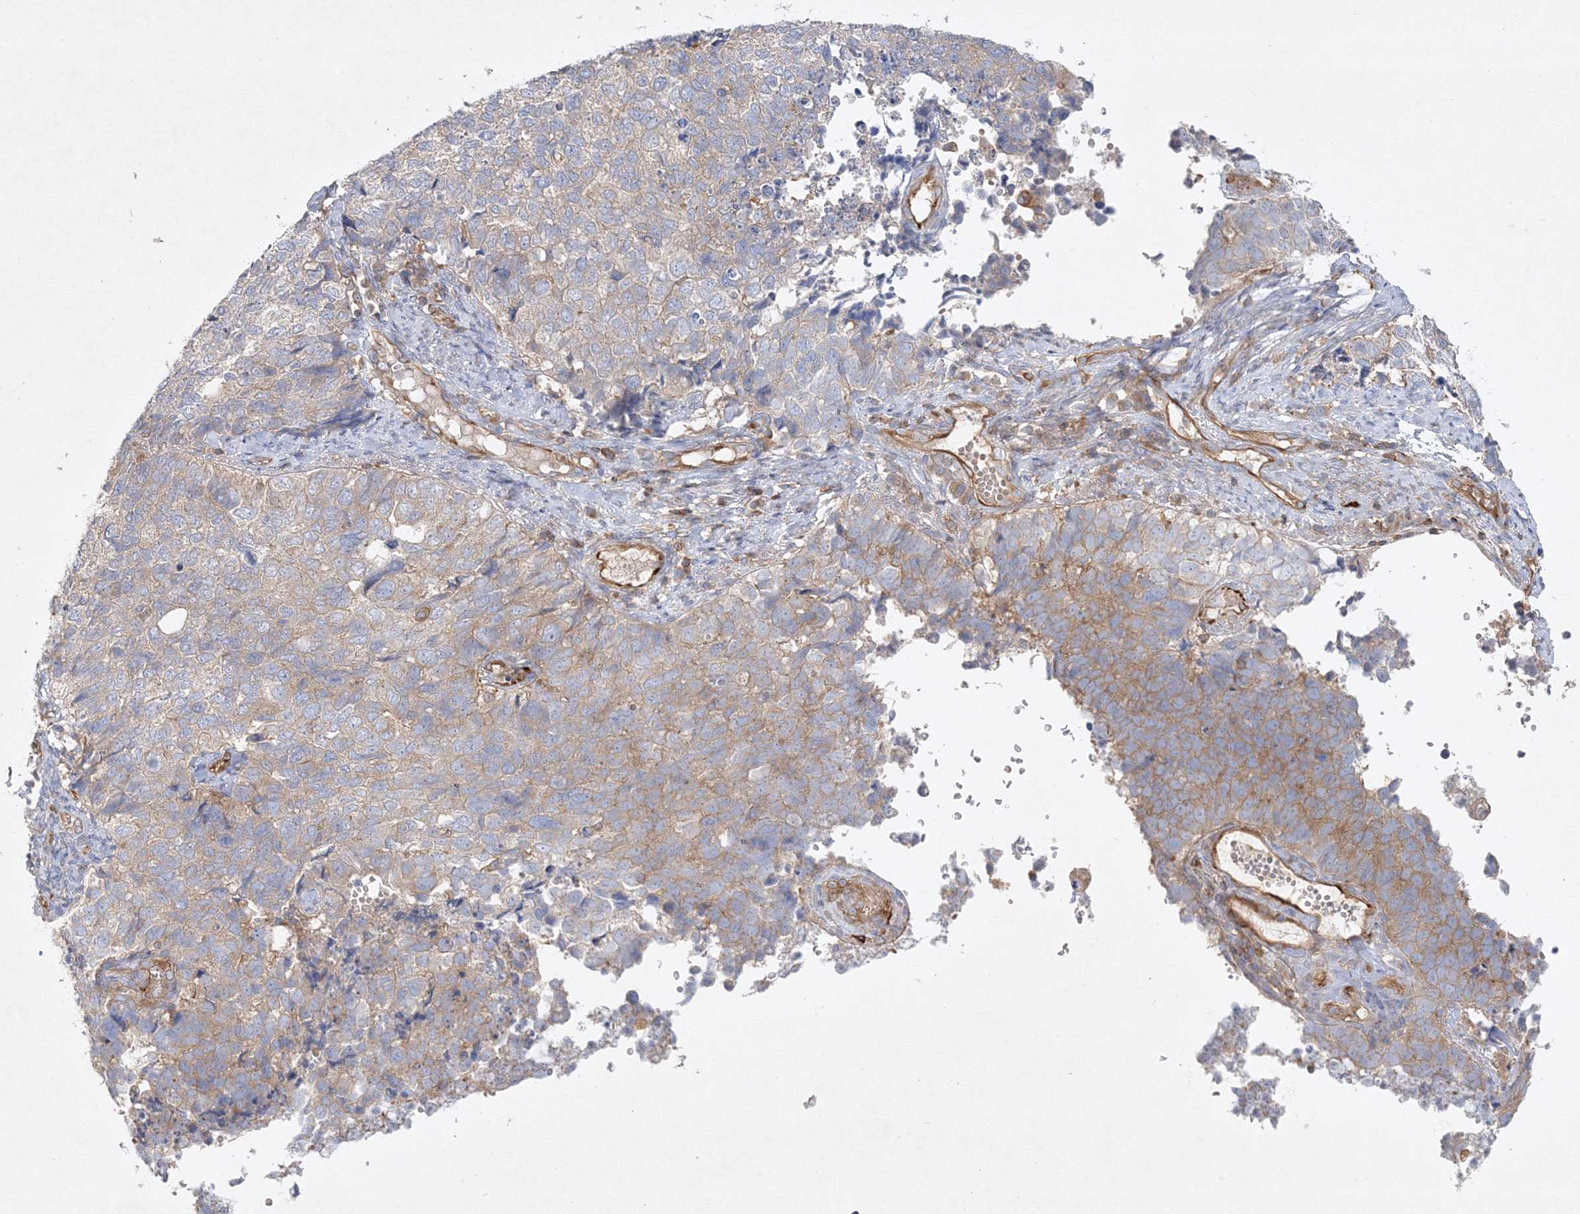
{"staining": {"intensity": "moderate", "quantity": "<25%", "location": "cytoplasmic/membranous"}, "tissue": "cervical cancer", "cell_type": "Tumor cells", "image_type": "cancer", "snomed": [{"axis": "morphology", "description": "Squamous cell carcinoma, NOS"}, {"axis": "topography", "description": "Cervix"}], "caption": "Brown immunohistochemical staining in squamous cell carcinoma (cervical) reveals moderate cytoplasmic/membranous staining in about <25% of tumor cells. The protein of interest is shown in brown color, while the nuclei are stained blue.", "gene": "WDR37", "patient": {"sex": "female", "age": 63}}